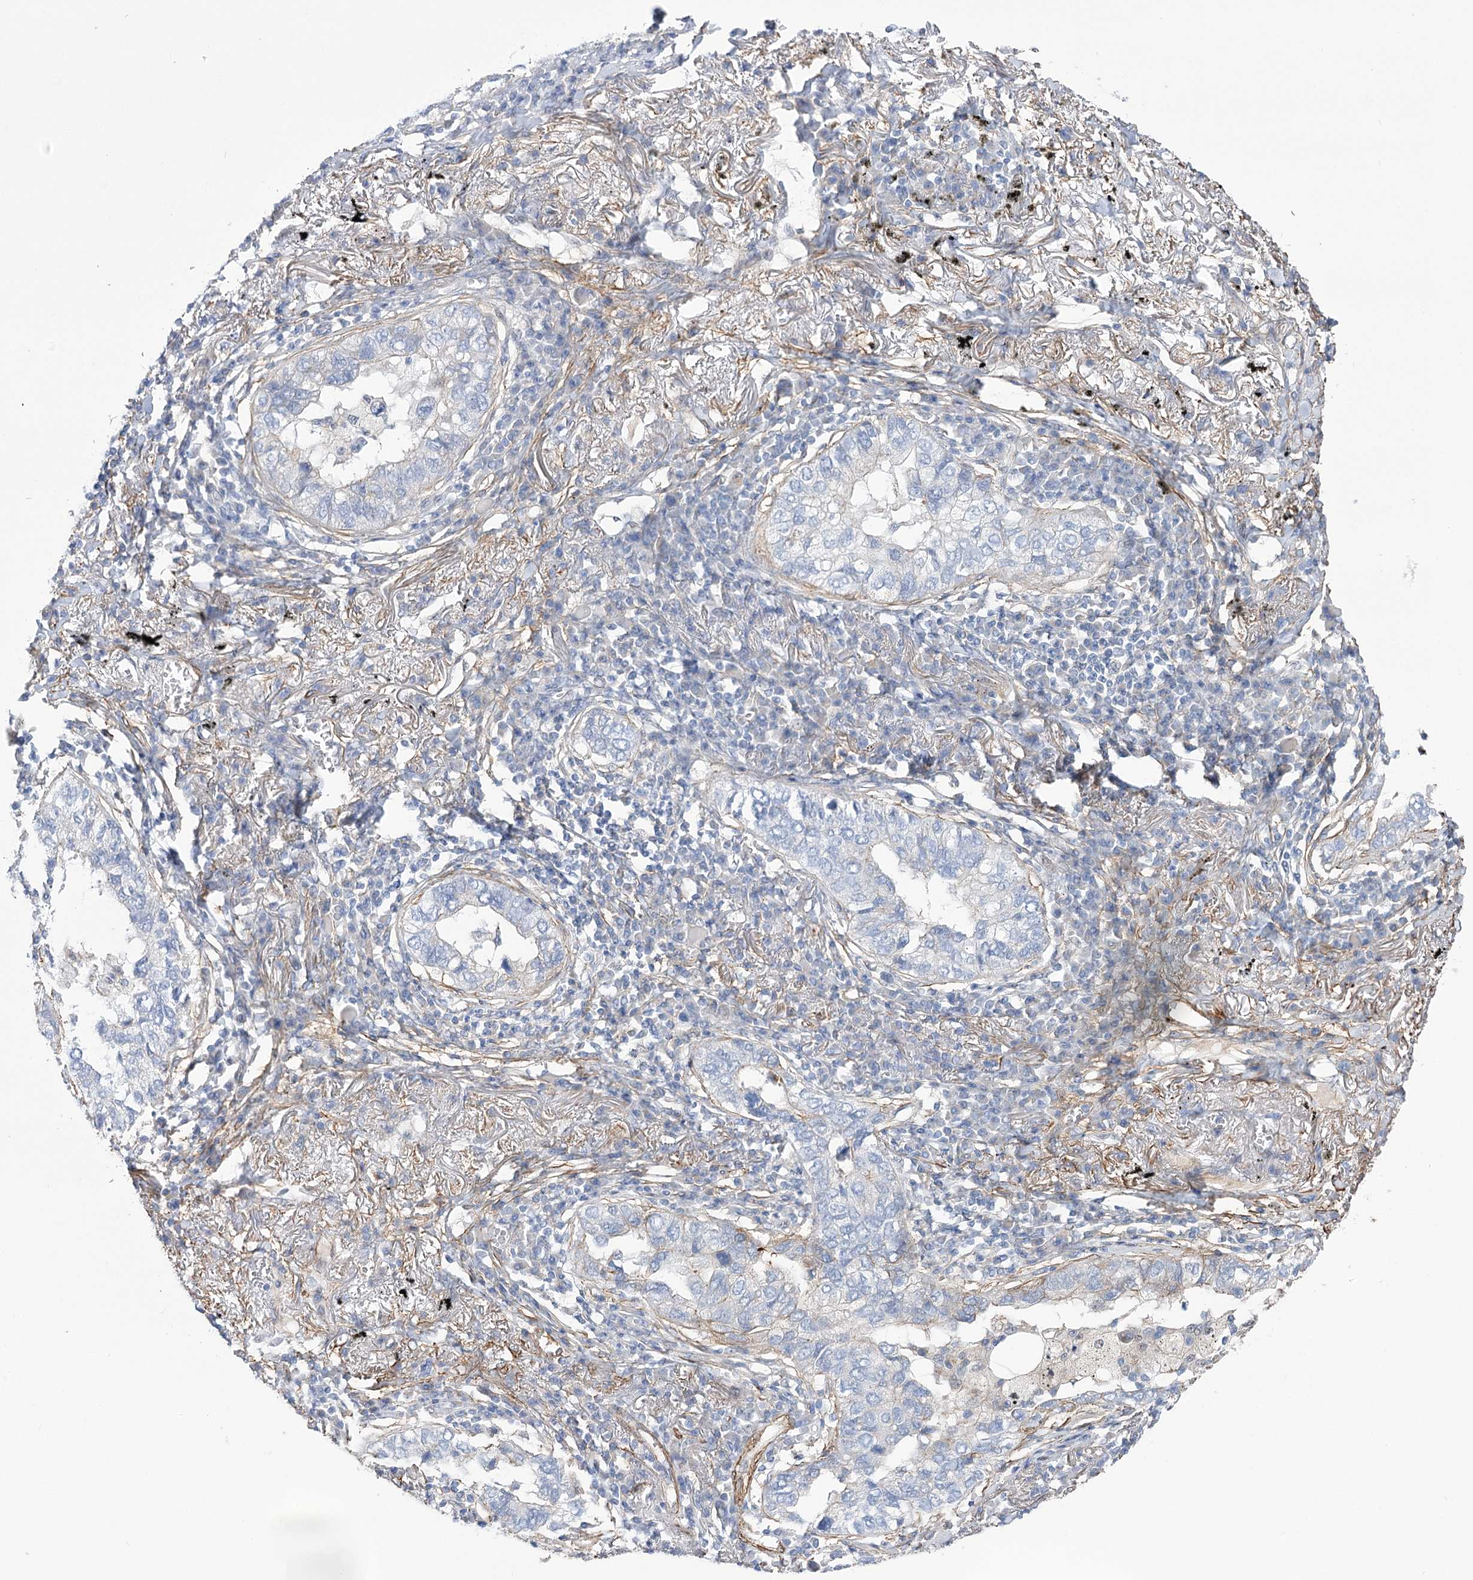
{"staining": {"intensity": "negative", "quantity": "none", "location": "none"}, "tissue": "lung cancer", "cell_type": "Tumor cells", "image_type": "cancer", "snomed": [{"axis": "morphology", "description": "Adenocarcinoma, NOS"}, {"axis": "topography", "description": "Lung"}], "caption": "There is no significant positivity in tumor cells of lung cancer.", "gene": "WASHC3", "patient": {"sex": "male", "age": 65}}